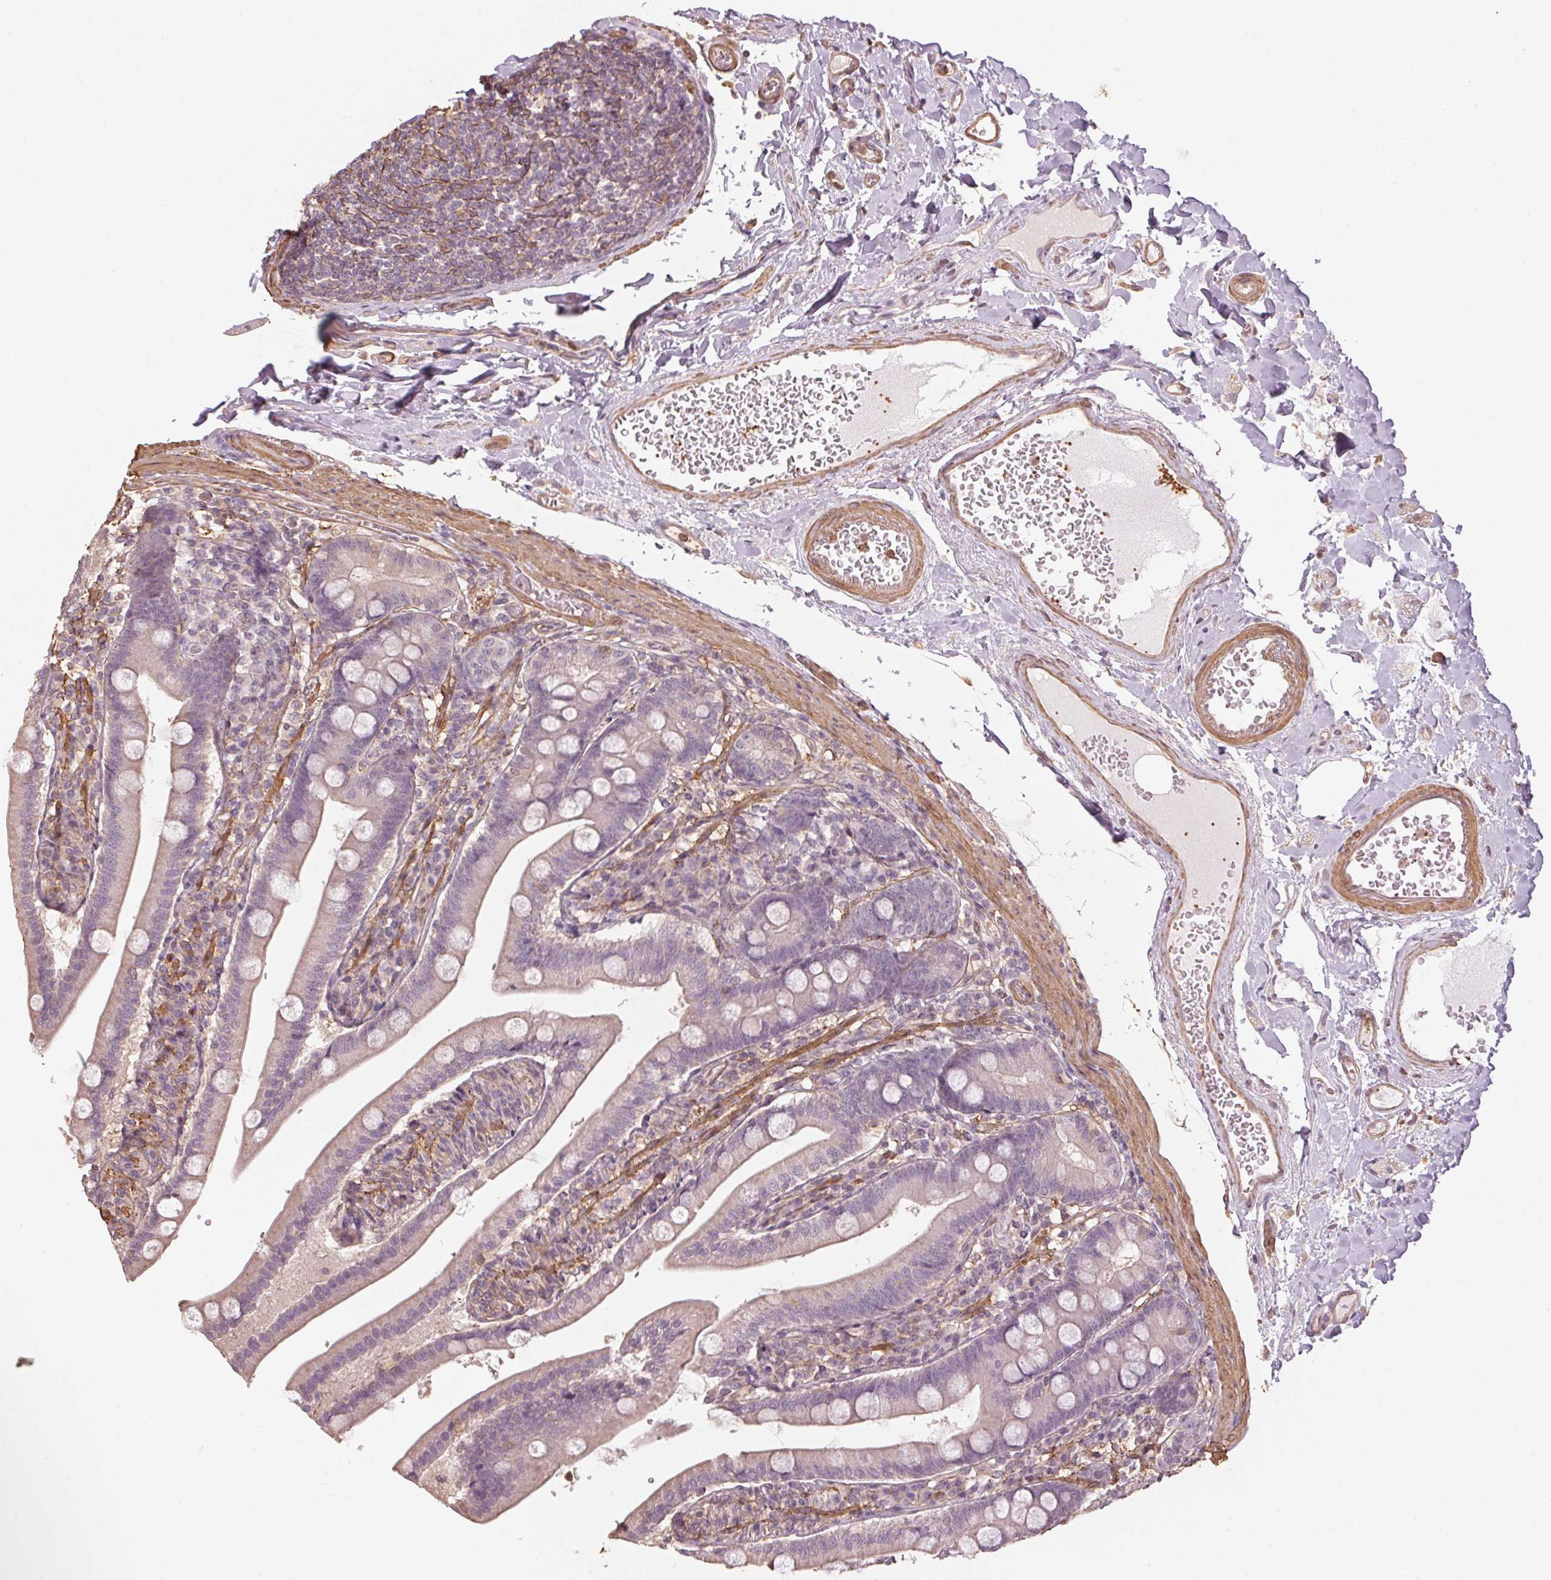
{"staining": {"intensity": "weak", "quantity": "<25%", "location": "cytoplasmic/membranous"}, "tissue": "duodenum", "cell_type": "Glandular cells", "image_type": "normal", "snomed": [{"axis": "morphology", "description": "Normal tissue, NOS"}, {"axis": "topography", "description": "Duodenum"}], "caption": "Immunohistochemistry of benign duodenum demonstrates no positivity in glandular cells. (Stains: DAB immunohistochemistry (IHC) with hematoxylin counter stain, Microscopy: brightfield microscopy at high magnification).", "gene": "QDPR", "patient": {"sex": "female", "age": 67}}